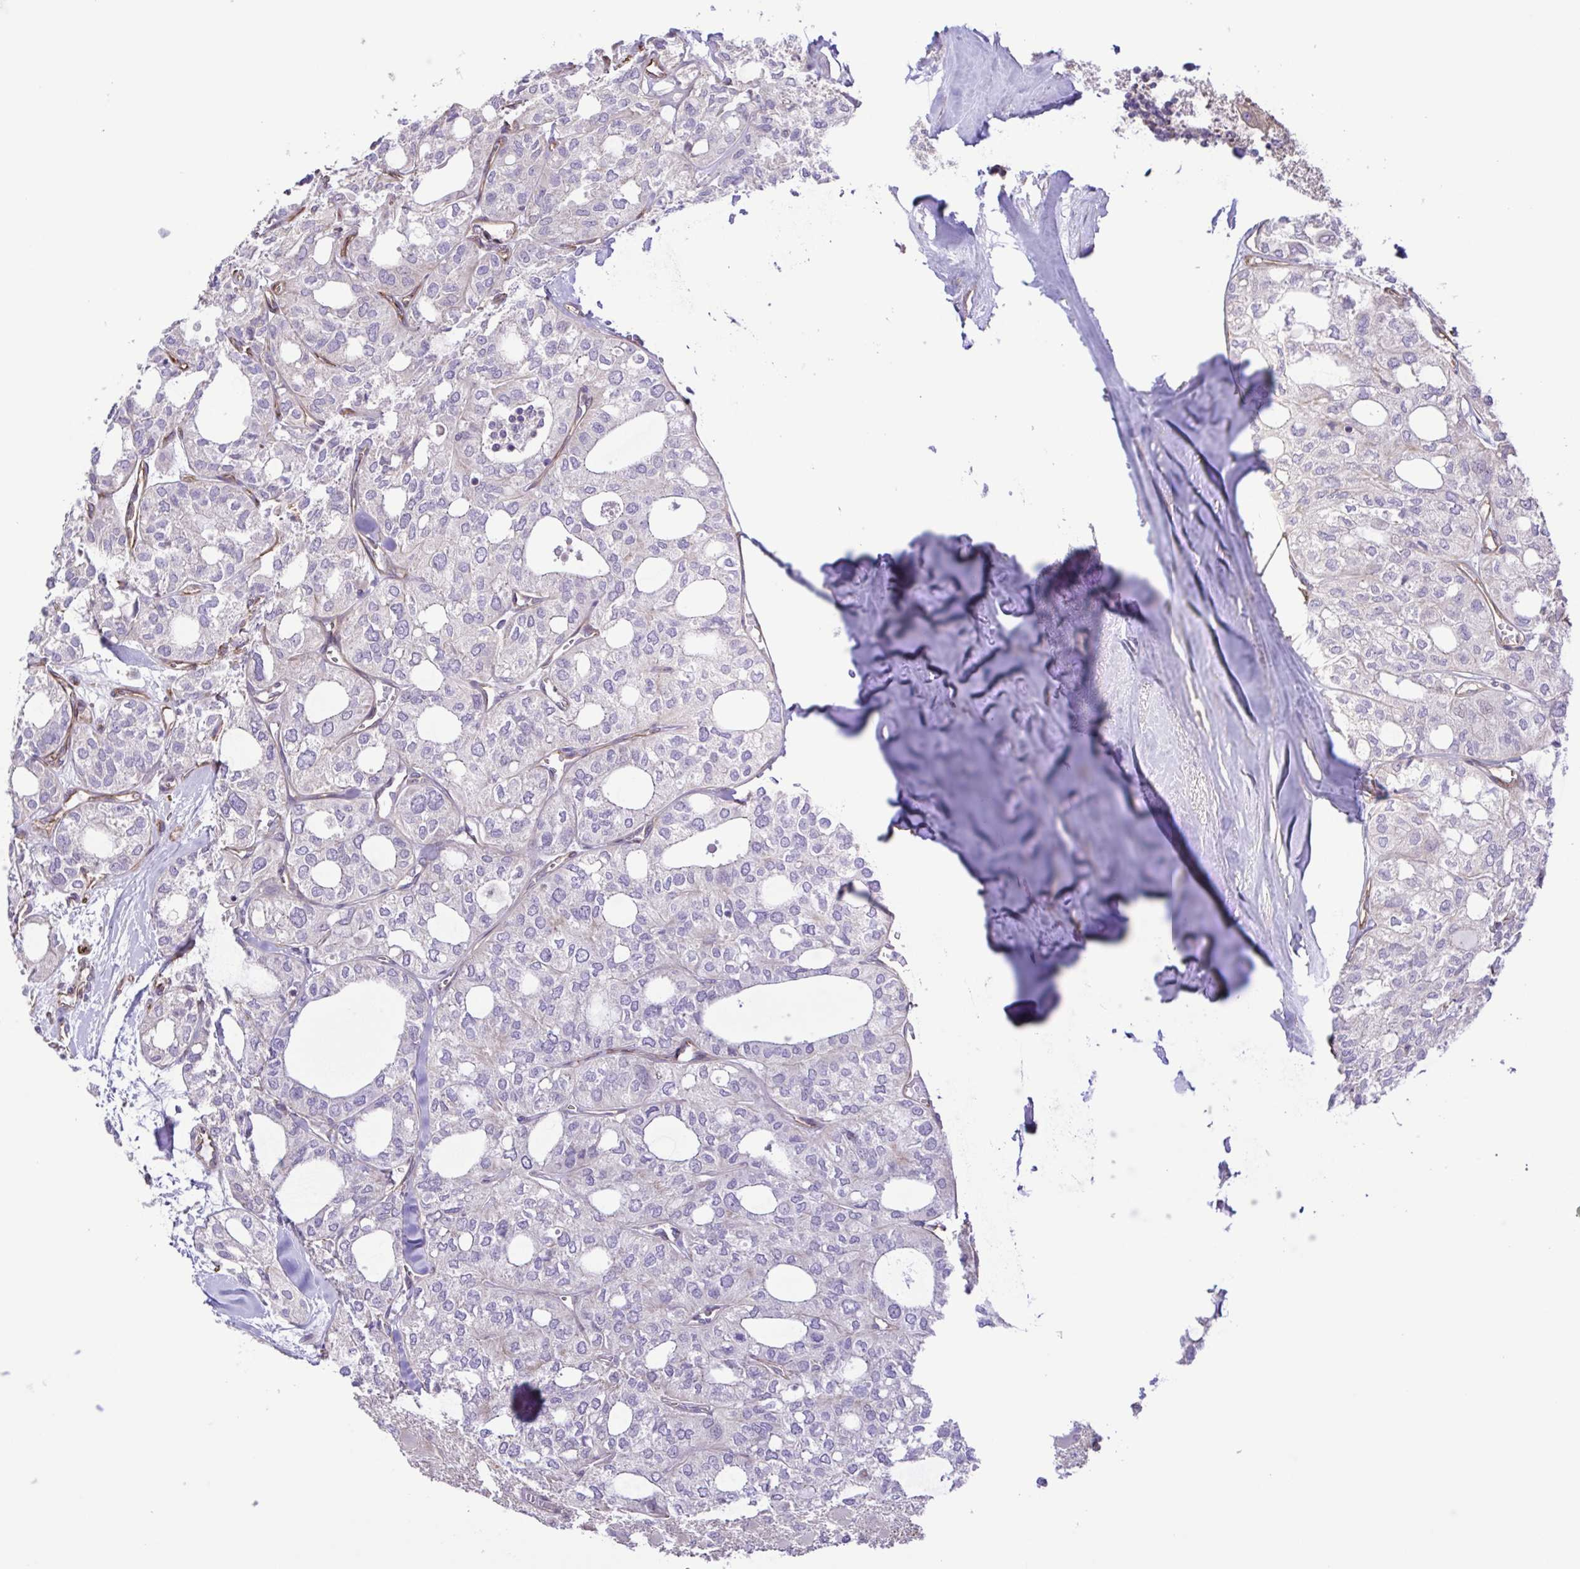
{"staining": {"intensity": "negative", "quantity": "none", "location": "none"}, "tissue": "thyroid cancer", "cell_type": "Tumor cells", "image_type": "cancer", "snomed": [{"axis": "morphology", "description": "Follicular adenoma carcinoma, NOS"}, {"axis": "topography", "description": "Thyroid gland"}], "caption": "The histopathology image shows no staining of tumor cells in thyroid follicular adenoma carcinoma. (Stains: DAB immunohistochemistry (IHC) with hematoxylin counter stain, Microscopy: brightfield microscopy at high magnification).", "gene": "FLT1", "patient": {"sex": "male", "age": 75}}